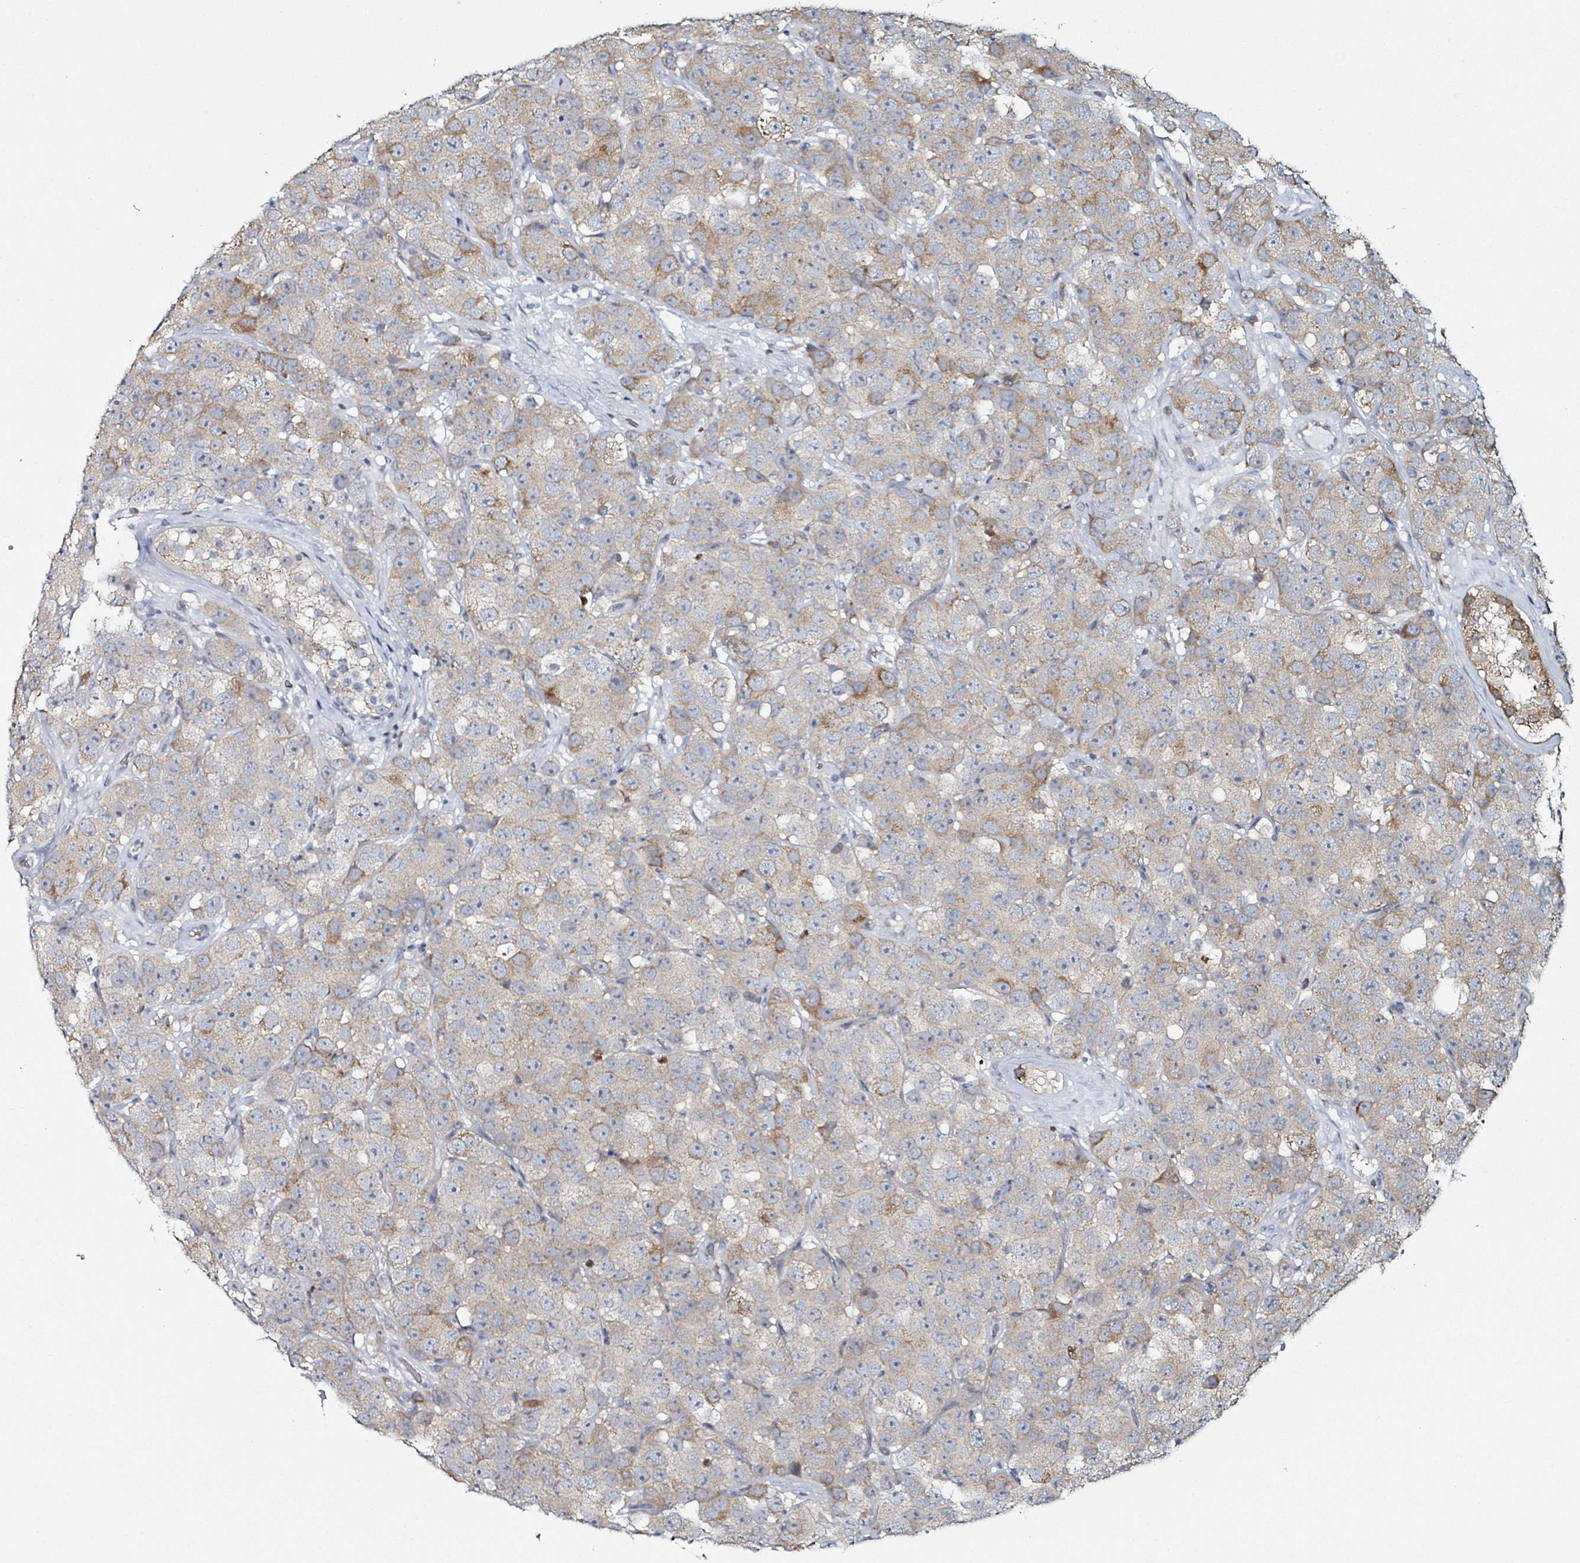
{"staining": {"intensity": "strong", "quantity": "<25%", "location": "cytoplasmic/membranous"}, "tissue": "testis cancer", "cell_type": "Tumor cells", "image_type": "cancer", "snomed": [{"axis": "morphology", "description": "Seminoma, NOS"}, {"axis": "topography", "description": "Testis"}], "caption": "Immunohistochemical staining of testis seminoma demonstrates medium levels of strong cytoplasmic/membranous protein staining in approximately <25% of tumor cells. The protein of interest is shown in brown color, while the nuclei are stained blue.", "gene": "B3GAT3", "patient": {"sex": "male", "age": 28}}